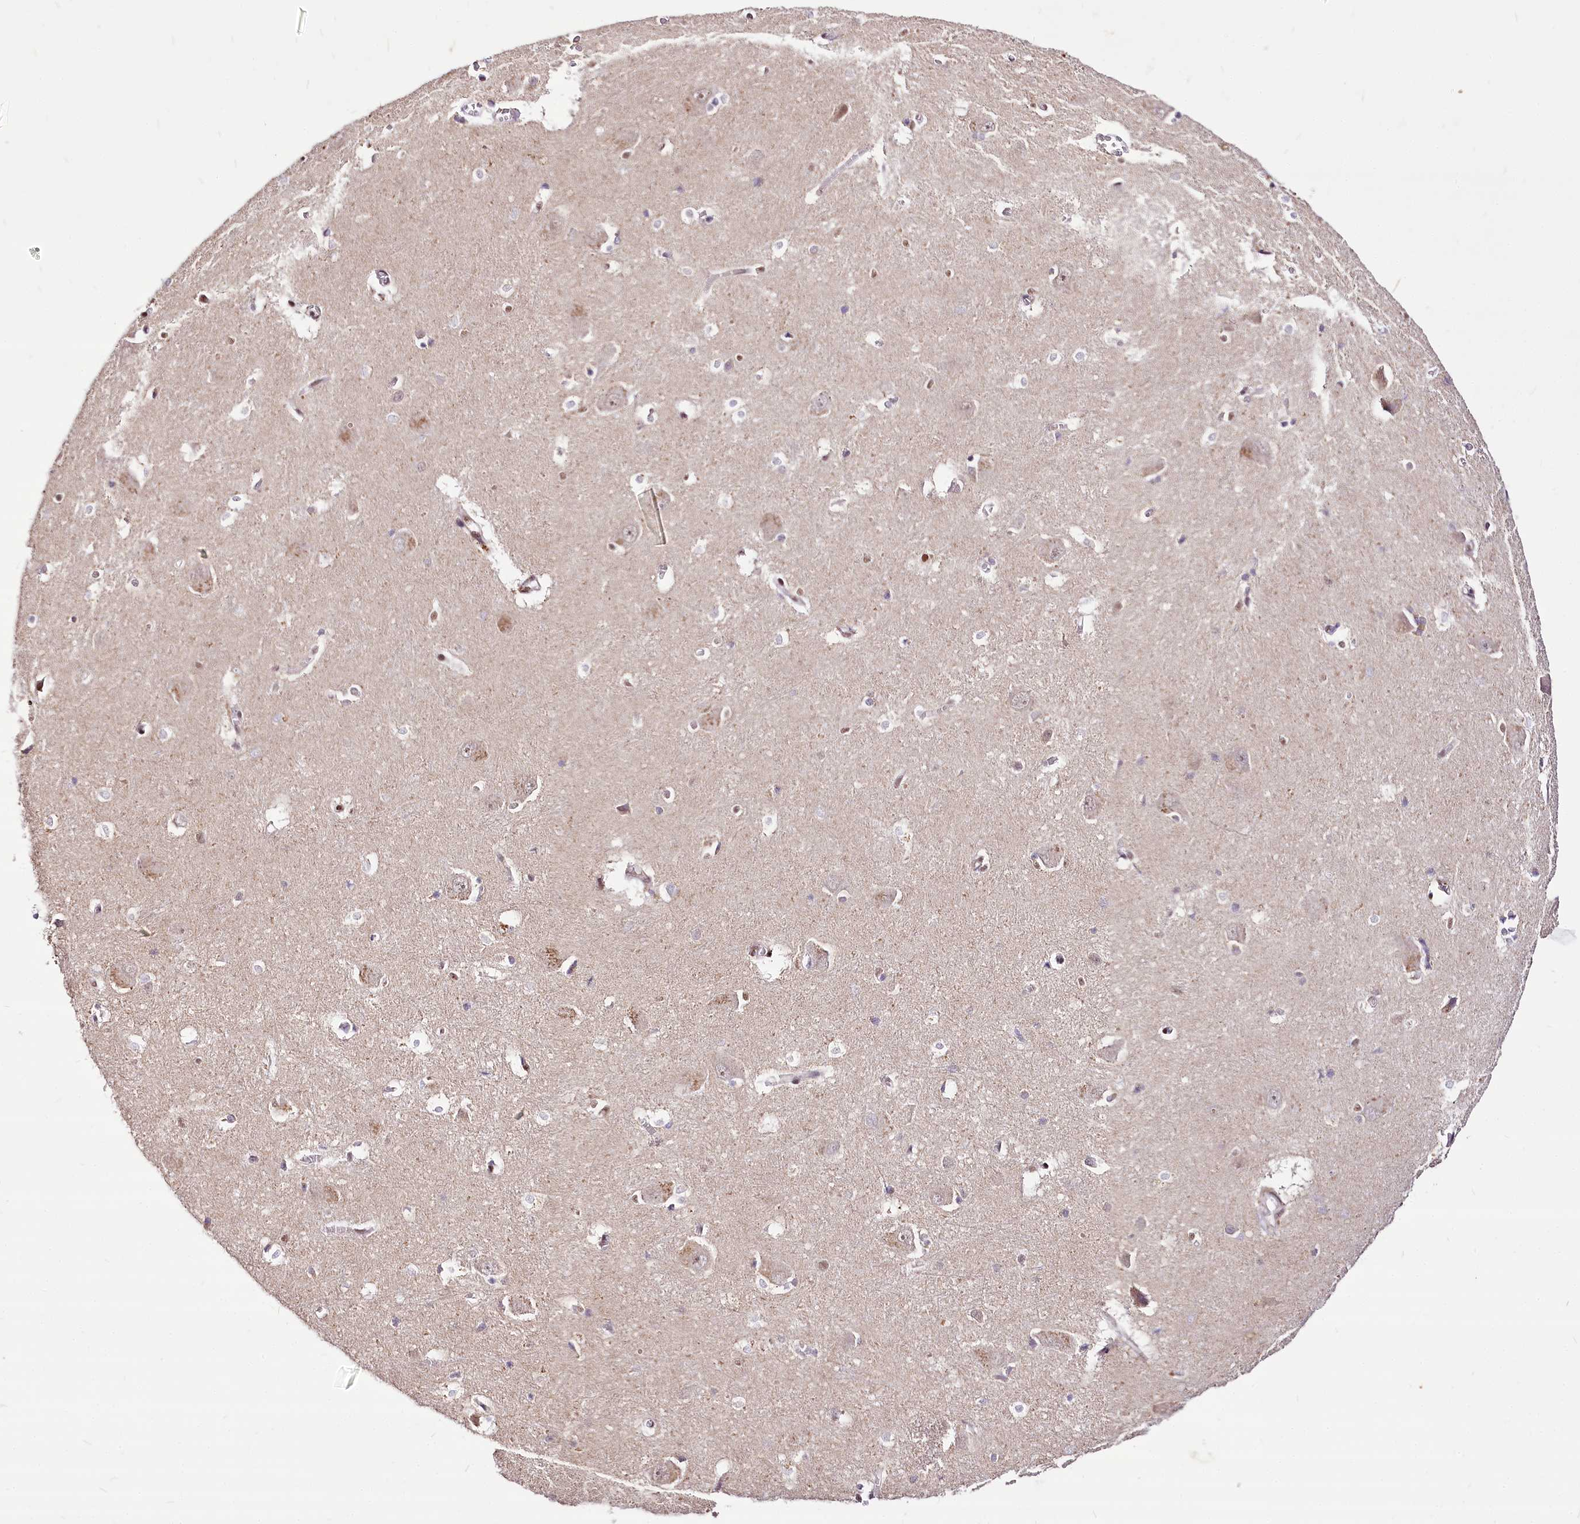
{"staining": {"intensity": "moderate", "quantity": "<25%", "location": "cytoplasmic/membranous"}, "tissue": "caudate", "cell_type": "Glial cells", "image_type": "normal", "snomed": [{"axis": "morphology", "description": "Normal tissue, NOS"}, {"axis": "topography", "description": "Lateral ventricle wall"}], "caption": "Immunohistochemistry (IHC) (DAB) staining of benign caudate exhibits moderate cytoplasmic/membranous protein staining in about <25% of glial cells. (Brightfield microscopy of DAB IHC at high magnification).", "gene": "POLA2", "patient": {"sex": "male", "age": 37}}